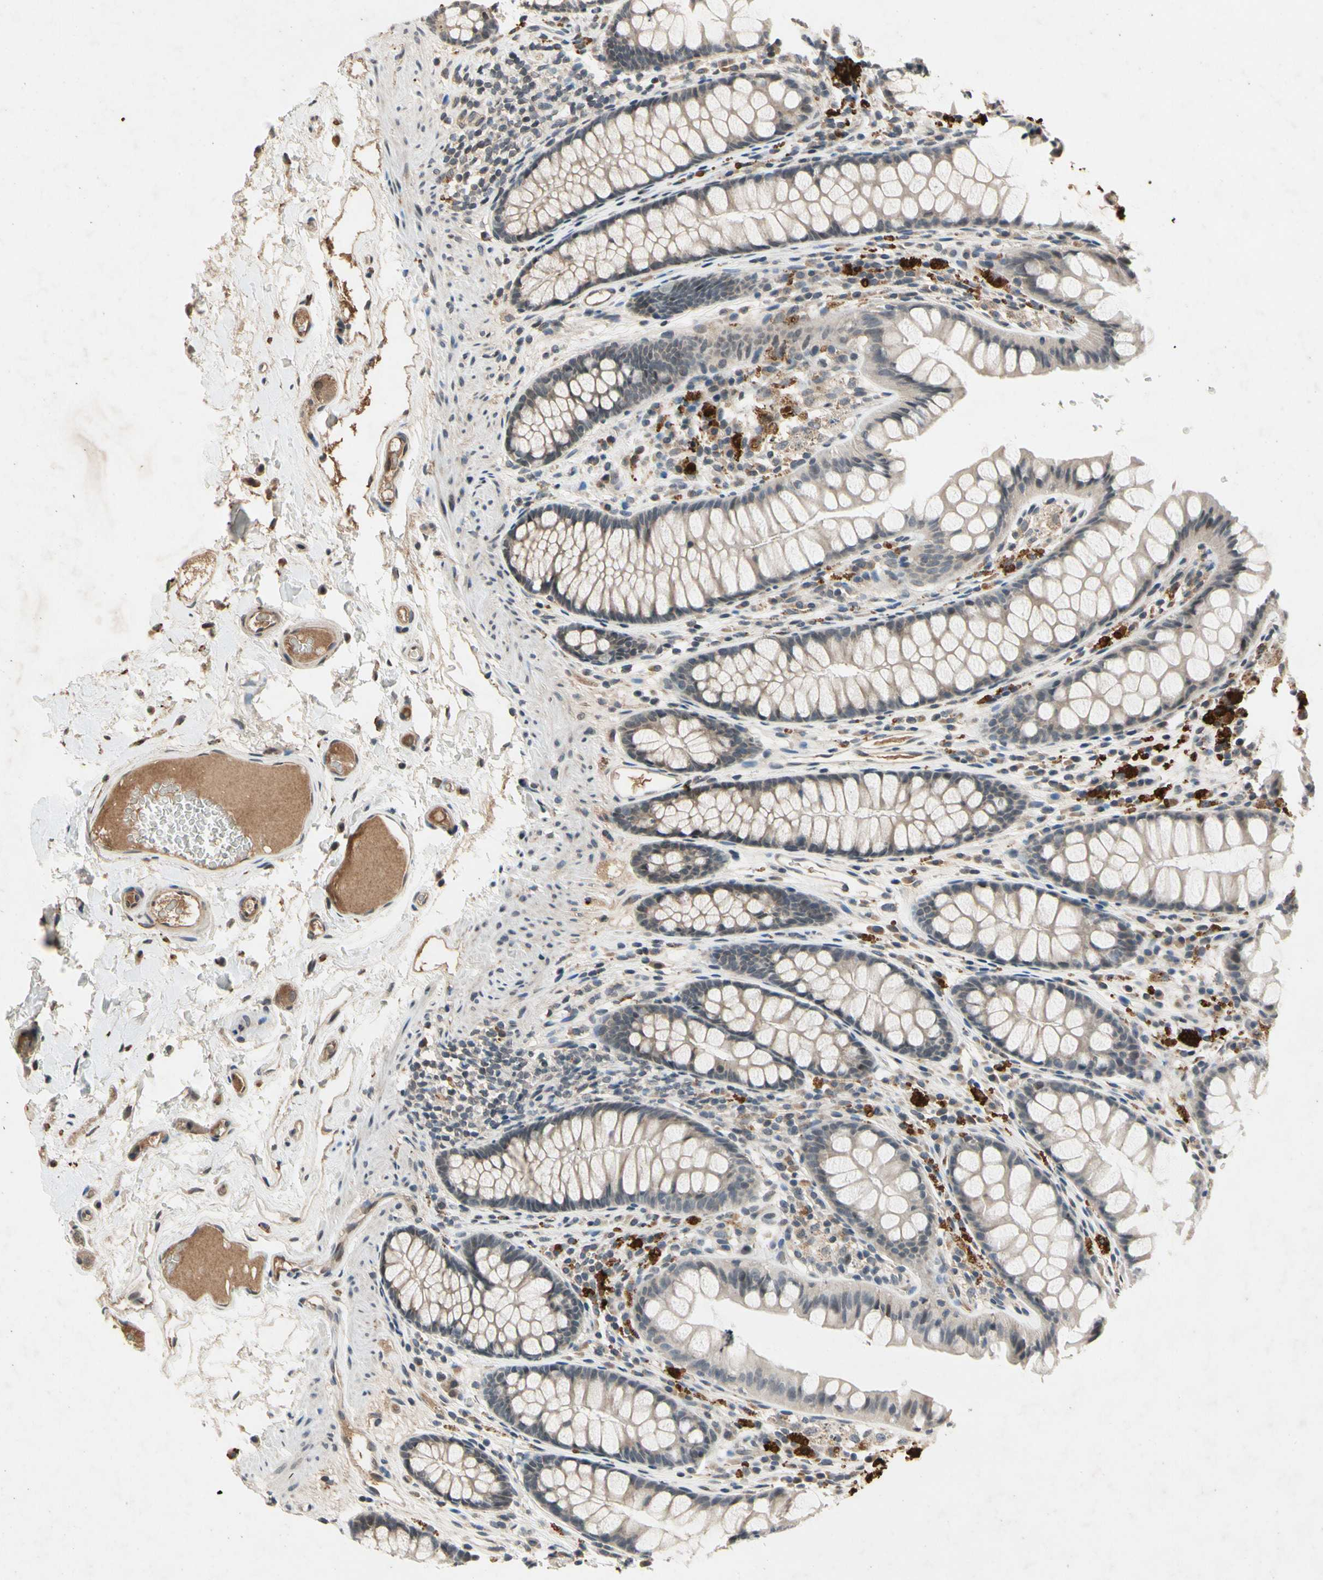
{"staining": {"intensity": "weak", "quantity": ">75%", "location": "cytoplasmic/membranous"}, "tissue": "colon", "cell_type": "Endothelial cells", "image_type": "normal", "snomed": [{"axis": "morphology", "description": "Normal tissue, NOS"}, {"axis": "topography", "description": "Colon"}], "caption": "Protein expression analysis of benign human colon reveals weak cytoplasmic/membranous positivity in about >75% of endothelial cells. (DAB (3,3'-diaminobenzidine) IHC with brightfield microscopy, high magnification).", "gene": "DPY19L3", "patient": {"sex": "female", "age": 55}}